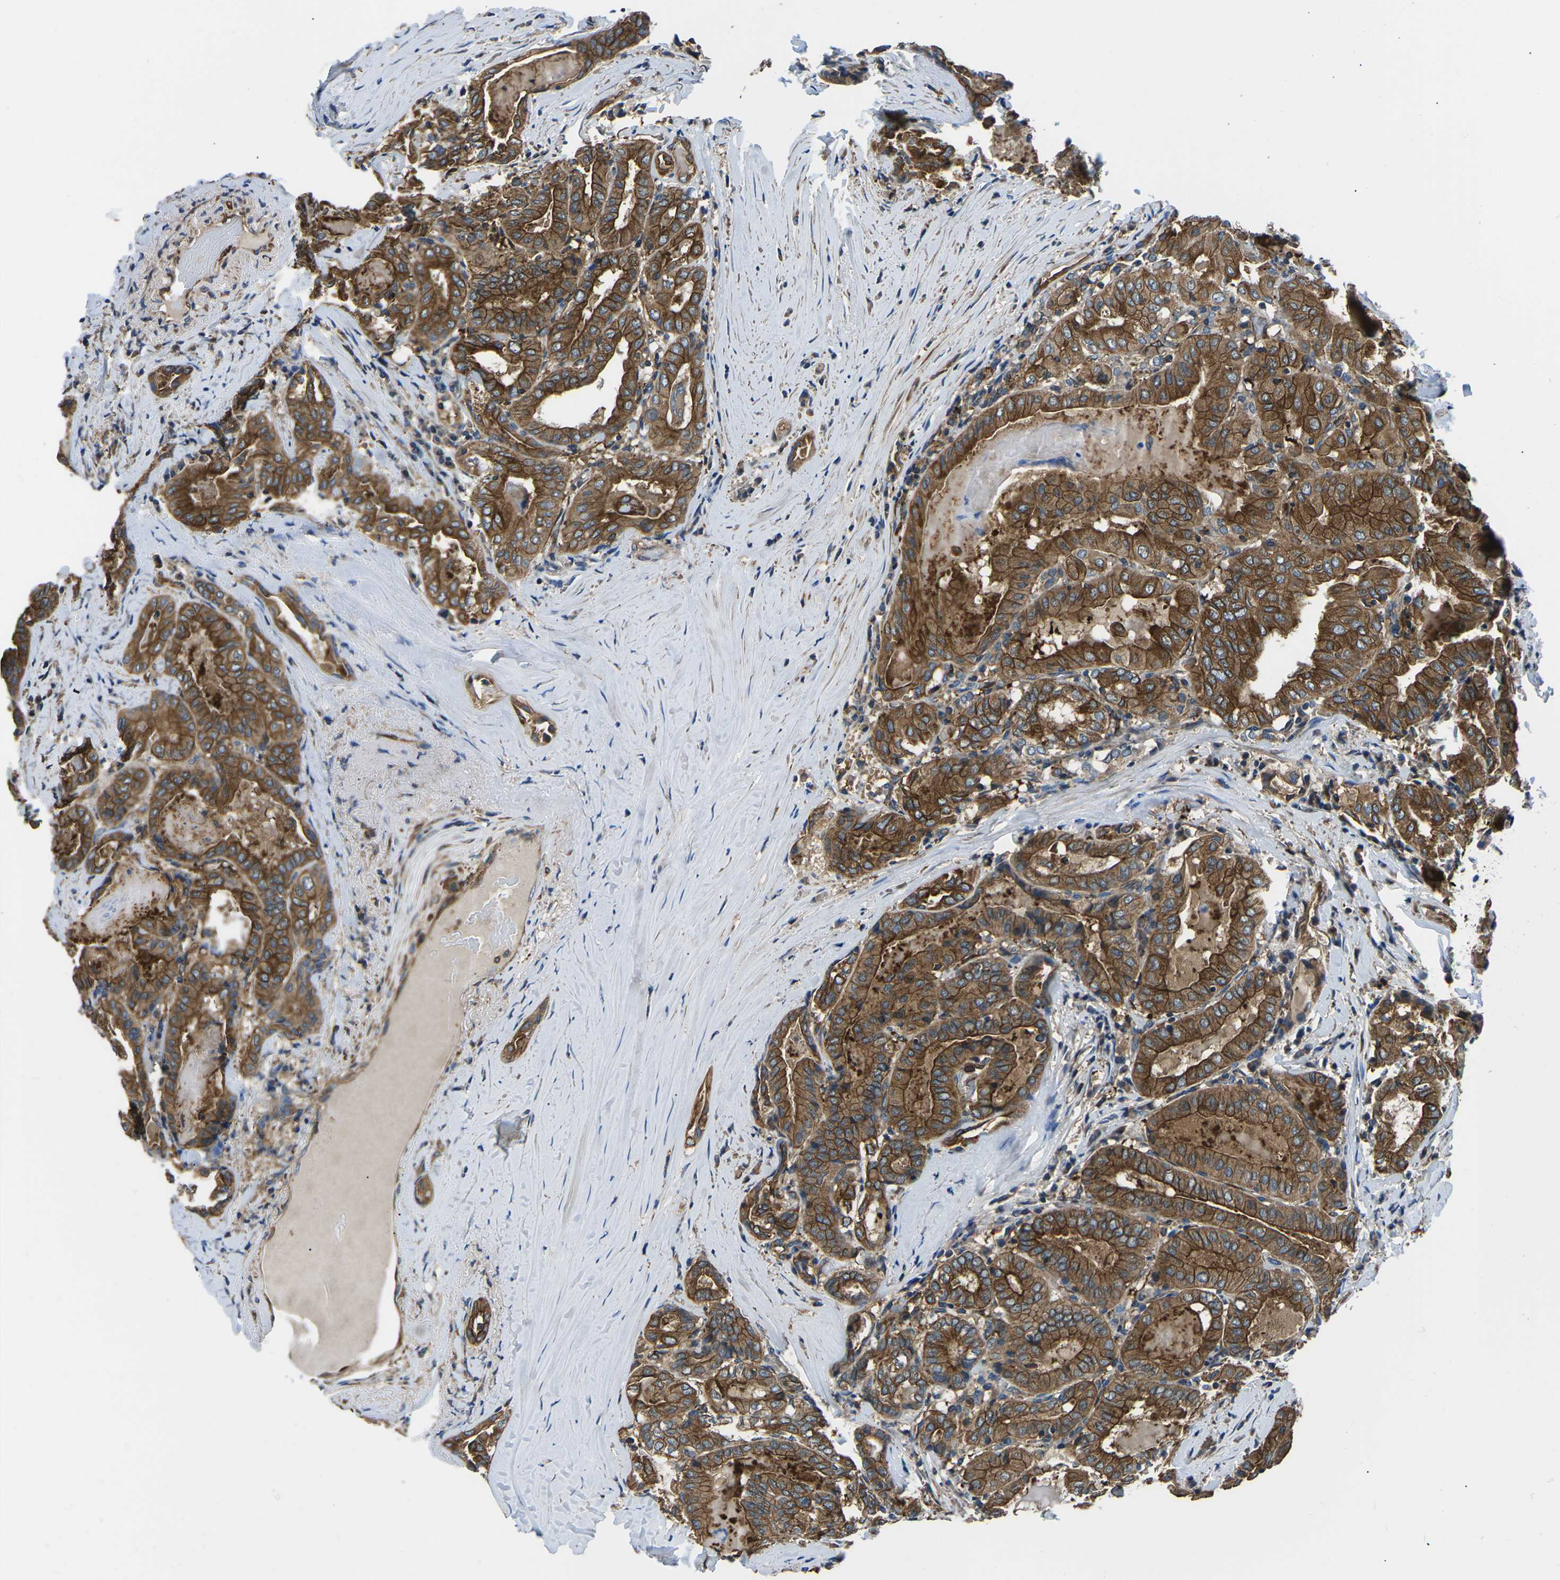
{"staining": {"intensity": "strong", "quantity": ">75%", "location": "cytoplasmic/membranous"}, "tissue": "thyroid cancer", "cell_type": "Tumor cells", "image_type": "cancer", "snomed": [{"axis": "morphology", "description": "Papillary adenocarcinoma, NOS"}, {"axis": "topography", "description": "Thyroid gland"}], "caption": "Human thyroid papillary adenocarcinoma stained with a brown dye reveals strong cytoplasmic/membranous positive expression in about >75% of tumor cells.", "gene": "KCNJ15", "patient": {"sex": "female", "age": 42}}